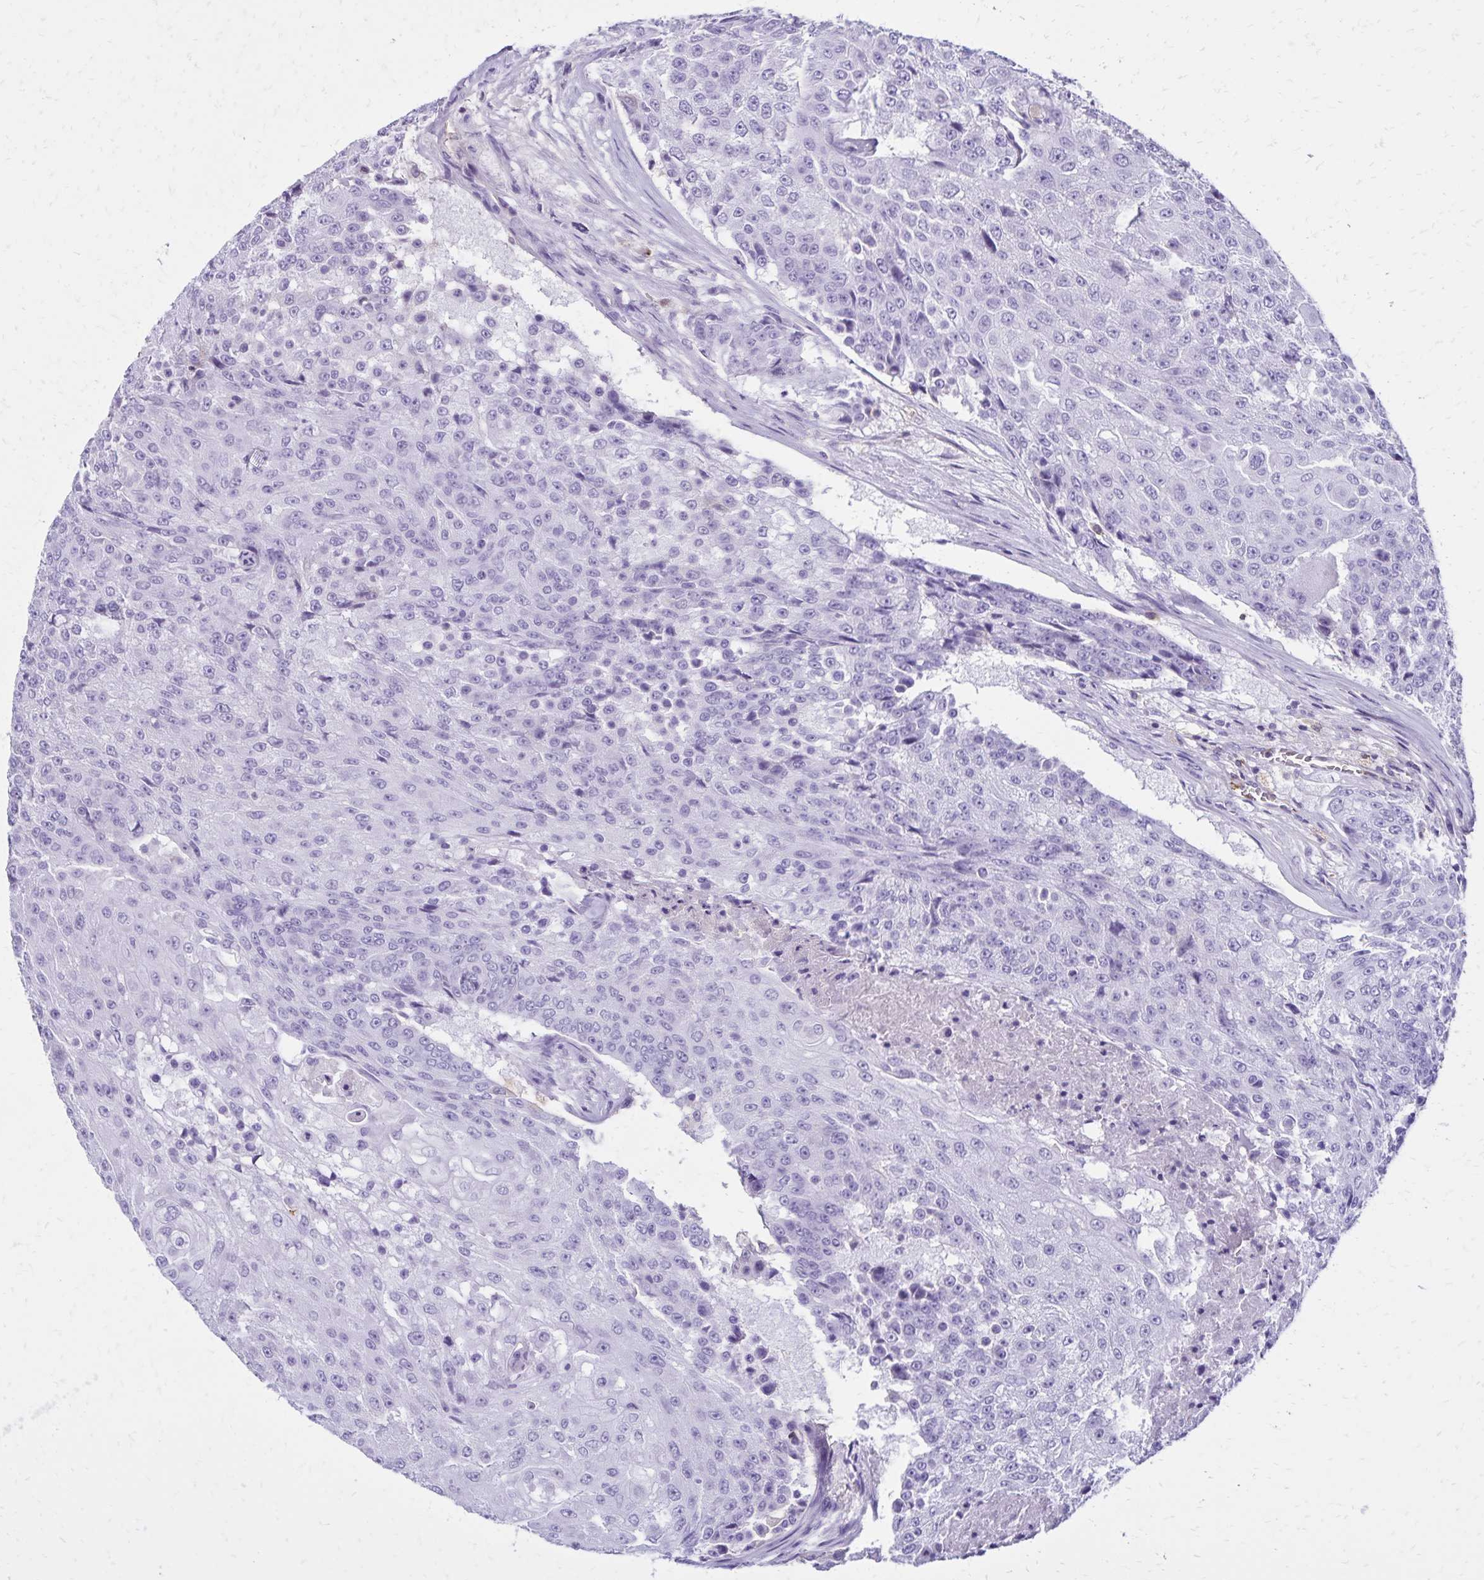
{"staining": {"intensity": "negative", "quantity": "none", "location": "none"}, "tissue": "urothelial cancer", "cell_type": "Tumor cells", "image_type": "cancer", "snomed": [{"axis": "morphology", "description": "Urothelial carcinoma, High grade"}, {"axis": "topography", "description": "Urinary bladder"}], "caption": "Immunohistochemistry (IHC) histopathology image of human urothelial cancer stained for a protein (brown), which exhibits no staining in tumor cells.", "gene": "CD27", "patient": {"sex": "female", "age": 63}}